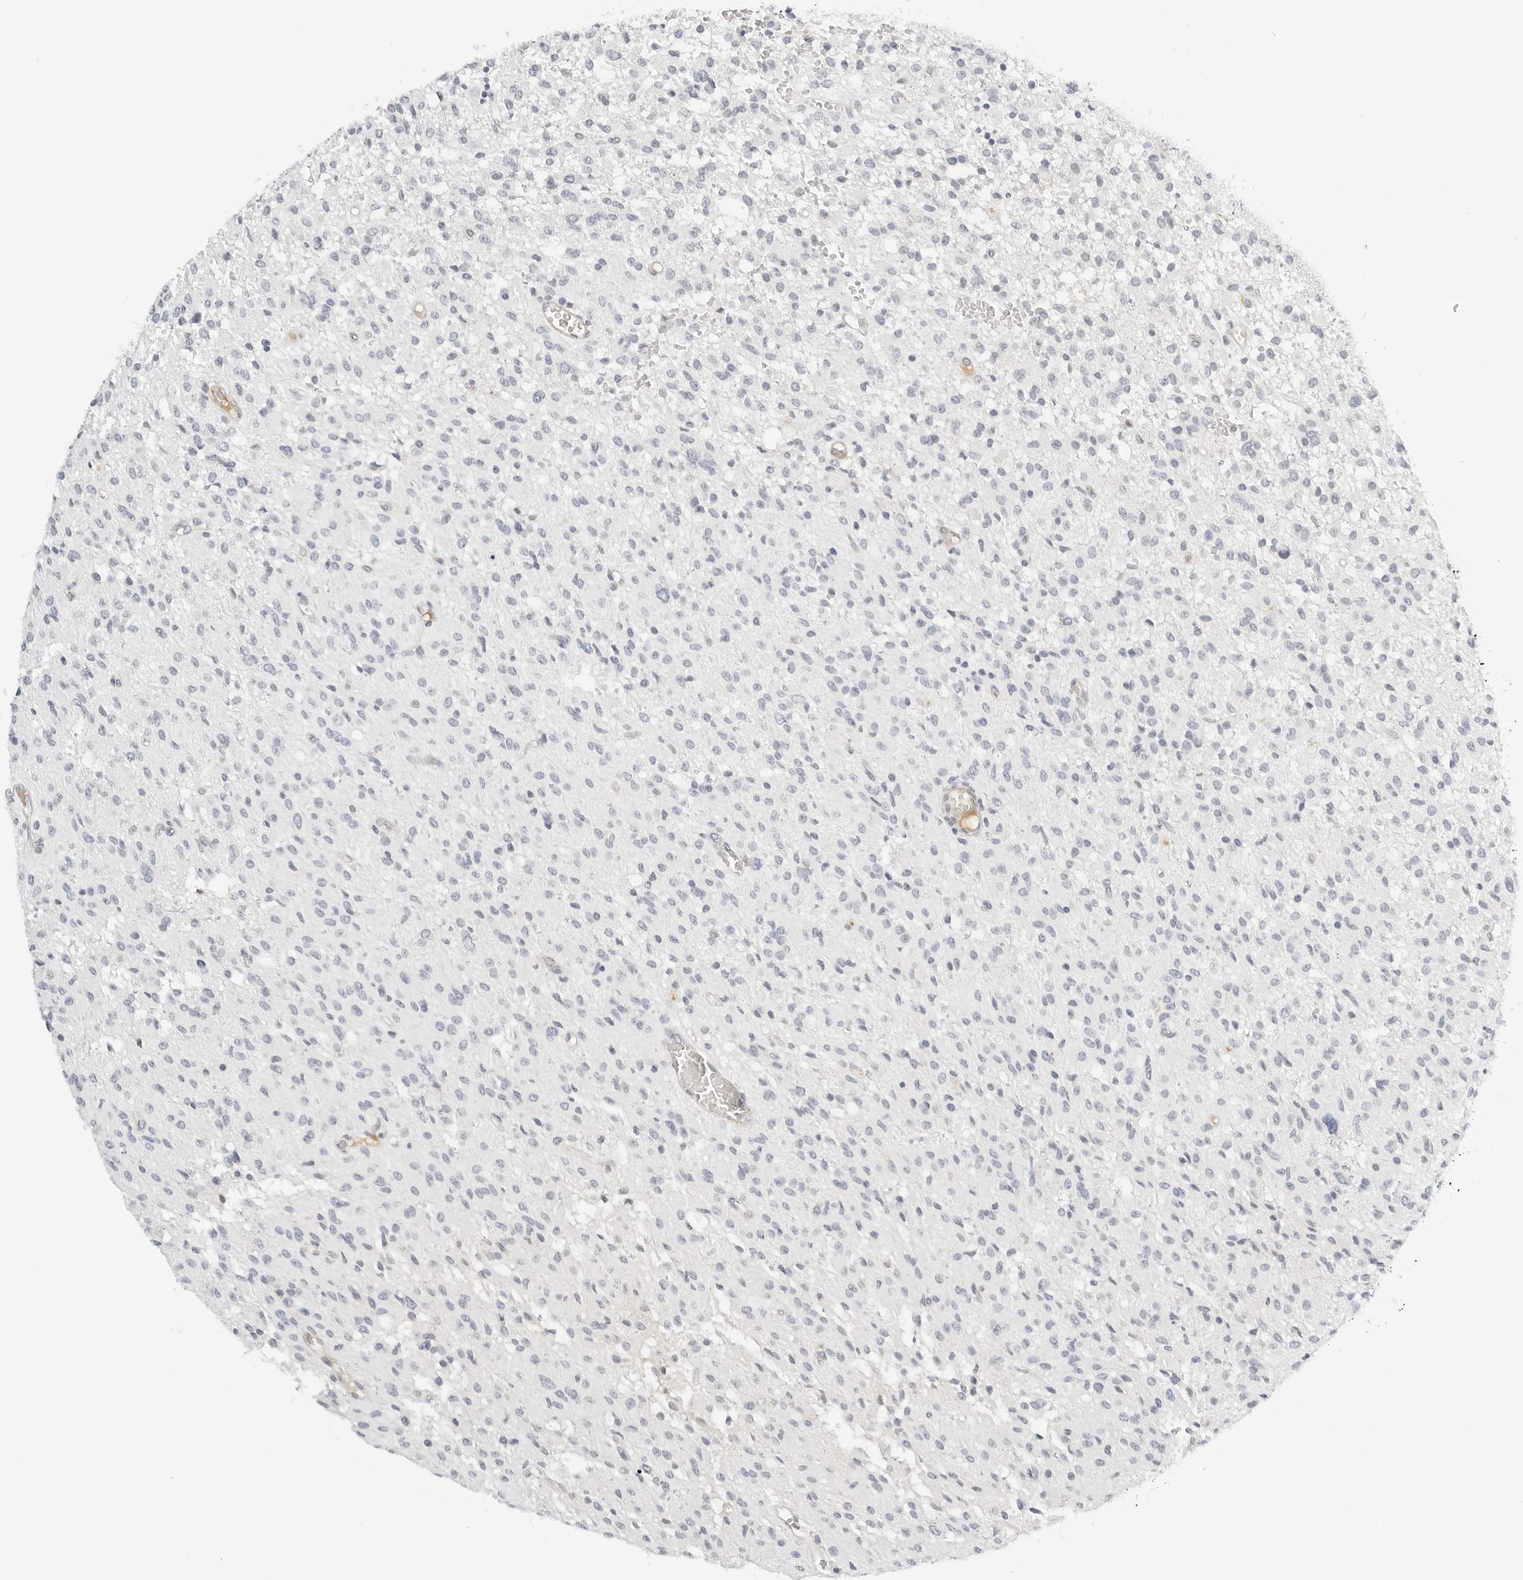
{"staining": {"intensity": "negative", "quantity": "none", "location": "none"}, "tissue": "glioma", "cell_type": "Tumor cells", "image_type": "cancer", "snomed": [{"axis": "morphology", "description": "Glioma, malignant, High grade"}, {"axis": "topography", "description": "Brain"}], "caption": "Immunohistochemistry (IHC) image of human glioma stained for a protein (brown), which shows no expression in tumor cells.", "gene": "PKDCC", "patient": {"sex": "female", "age": 59}}